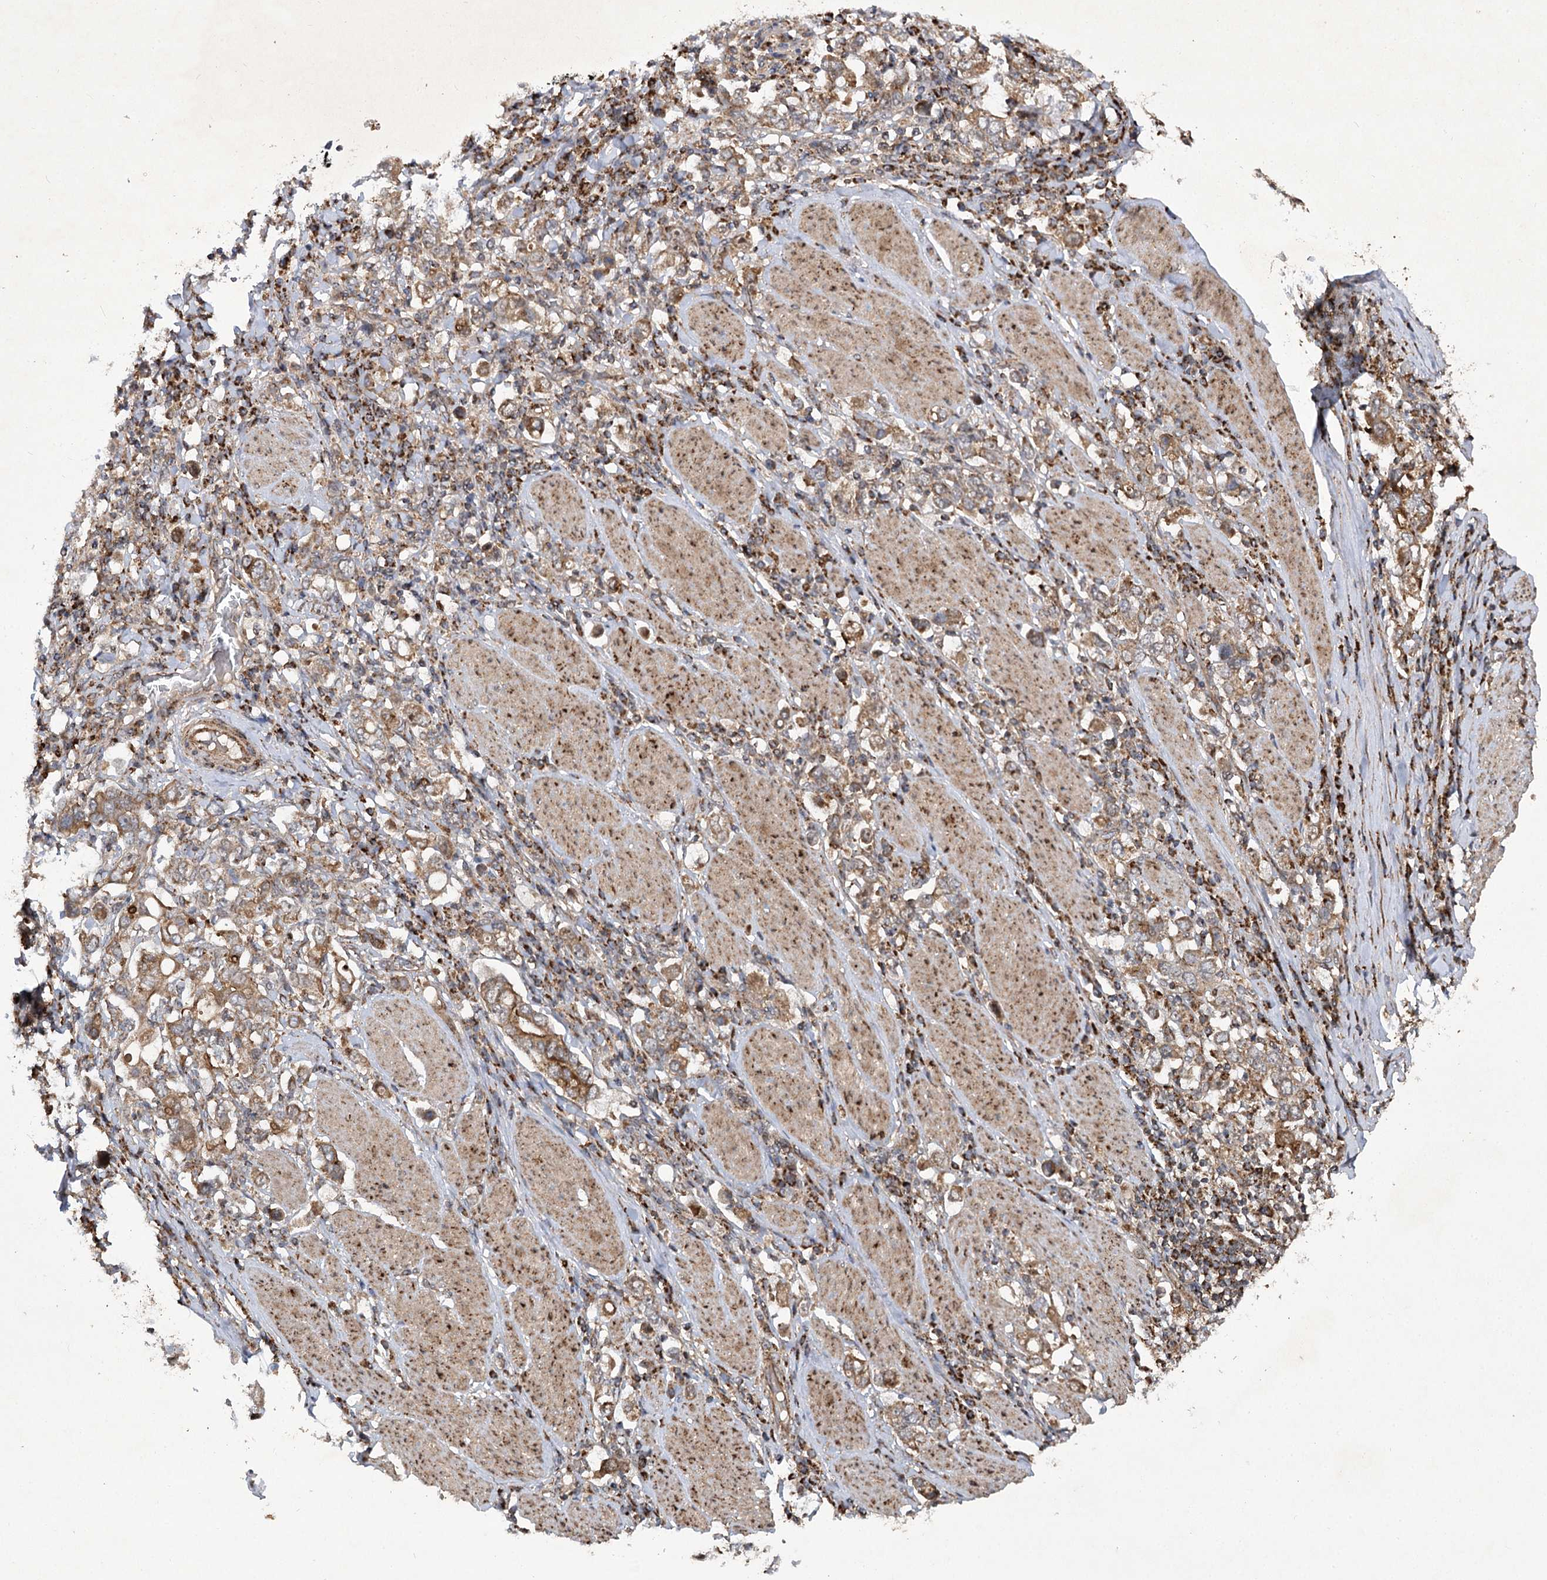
{"staining": {"intensity": "moderate", "quantity": ">75%", "location": "cytoplasmic/membranous"}, "tissue": "stomach cancer", "cell_type": "Tumor cells", "image_type": "cancer", "snomed": [{"axis": "morphology", "description": "Adenocarcinoma, NOS"}, {"axis": "topography", "description": "Stomach, upper"}], "caption": "Human stomach cancer stained with a protein marker exhibits moderate staining in tumor cells.", "gene": "SCRN3", "patient": {"sex": "male", "age": 62}}